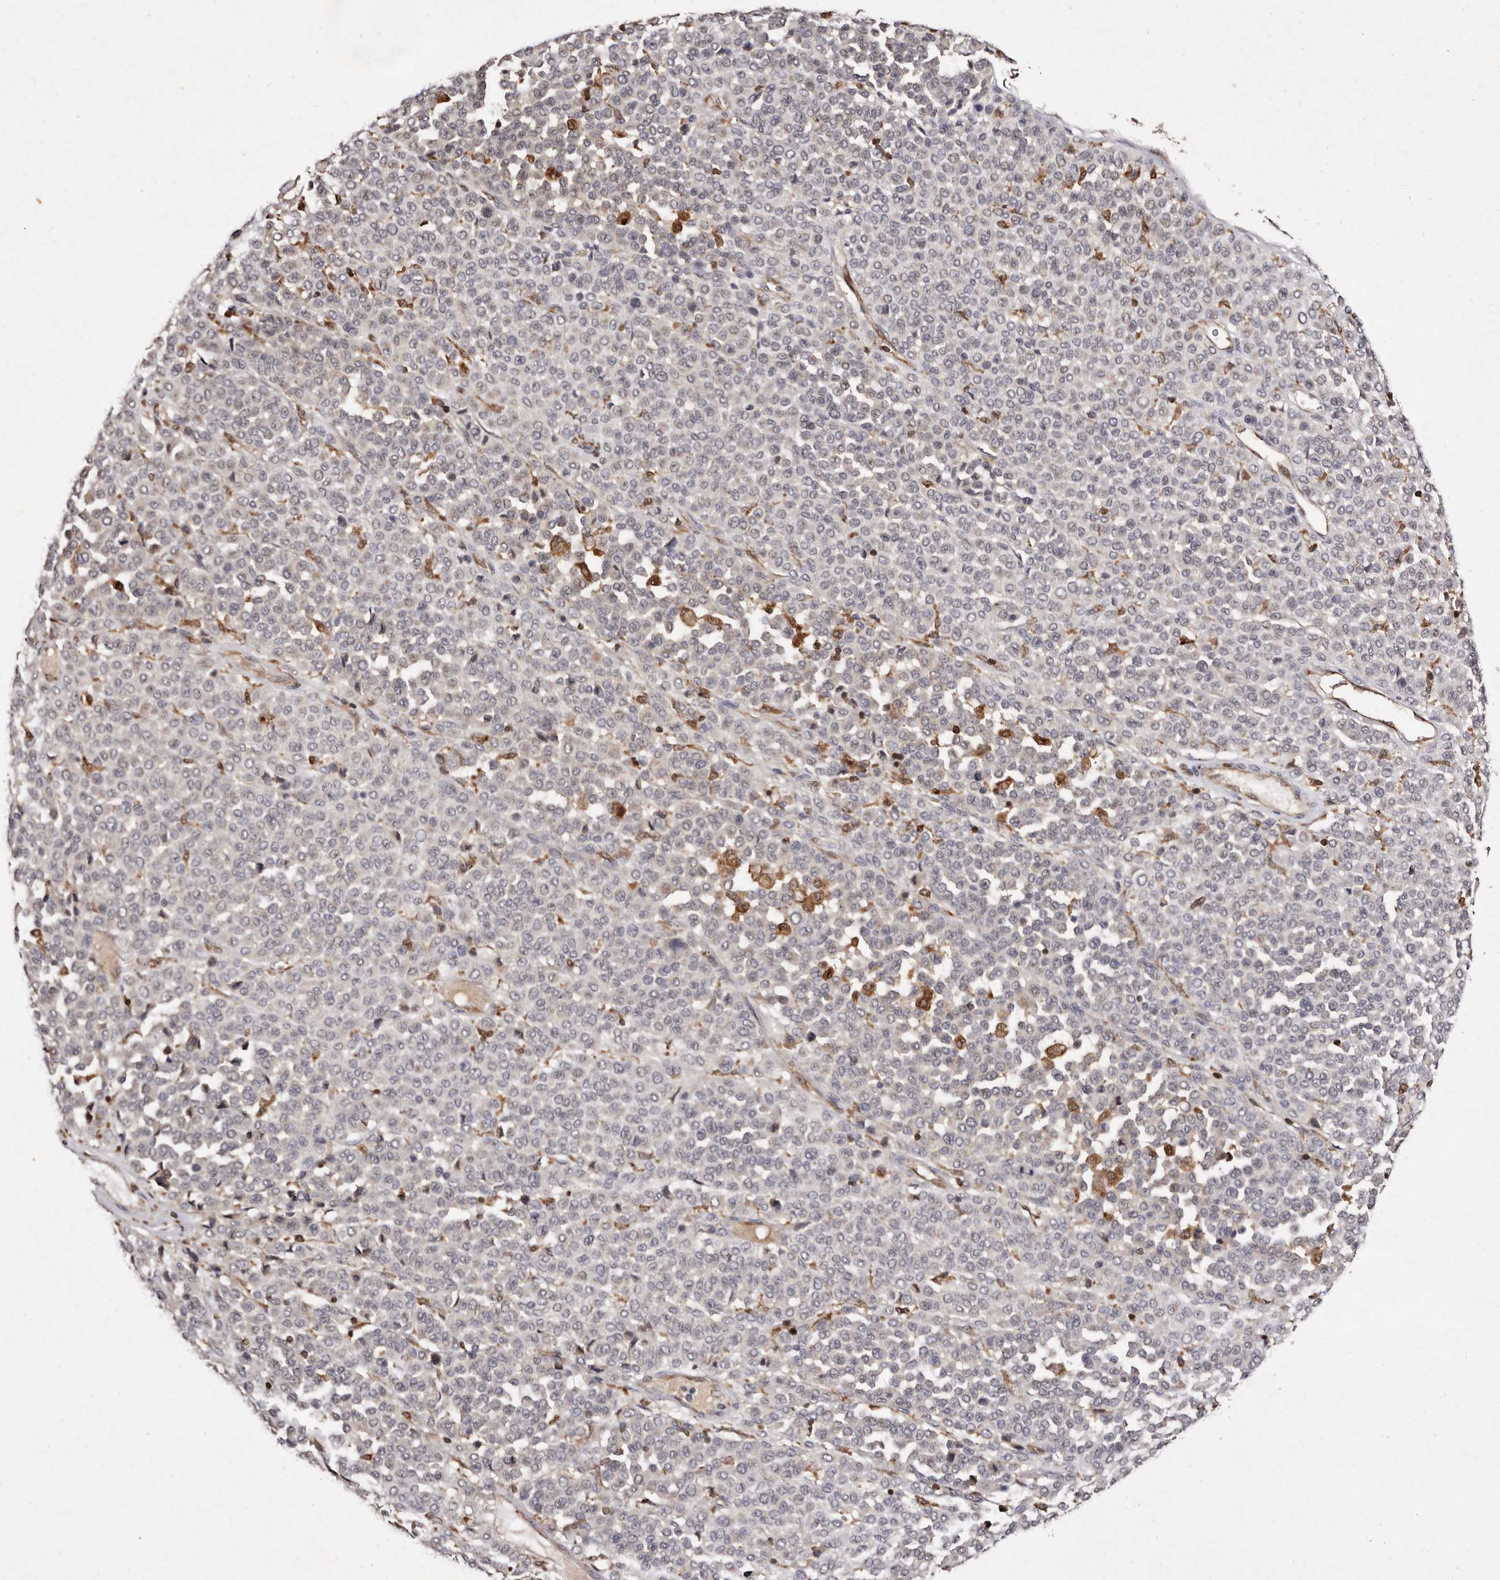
{"staining": {"intensity": "negative", "quantity": "none", "location": "none"}, "tissue": "melanoma", "cell_type": "Tumor cells", "image_type": "cancer", "snomed": [{"axis": "morphology", "description": "Malignant melanoma, Metastatic site"}, {"axis": "topography", "description": "Pancreas"}], "caption": "Immunohistochemistry micrograph of neoplastic tissue: human melanoma stained with DAB (3,3'-diaminobenzidine) shows no significant protein staining in tumor cells.", "gene": "GIMAP4", "patient": {"sex": "female", "age": 30}}